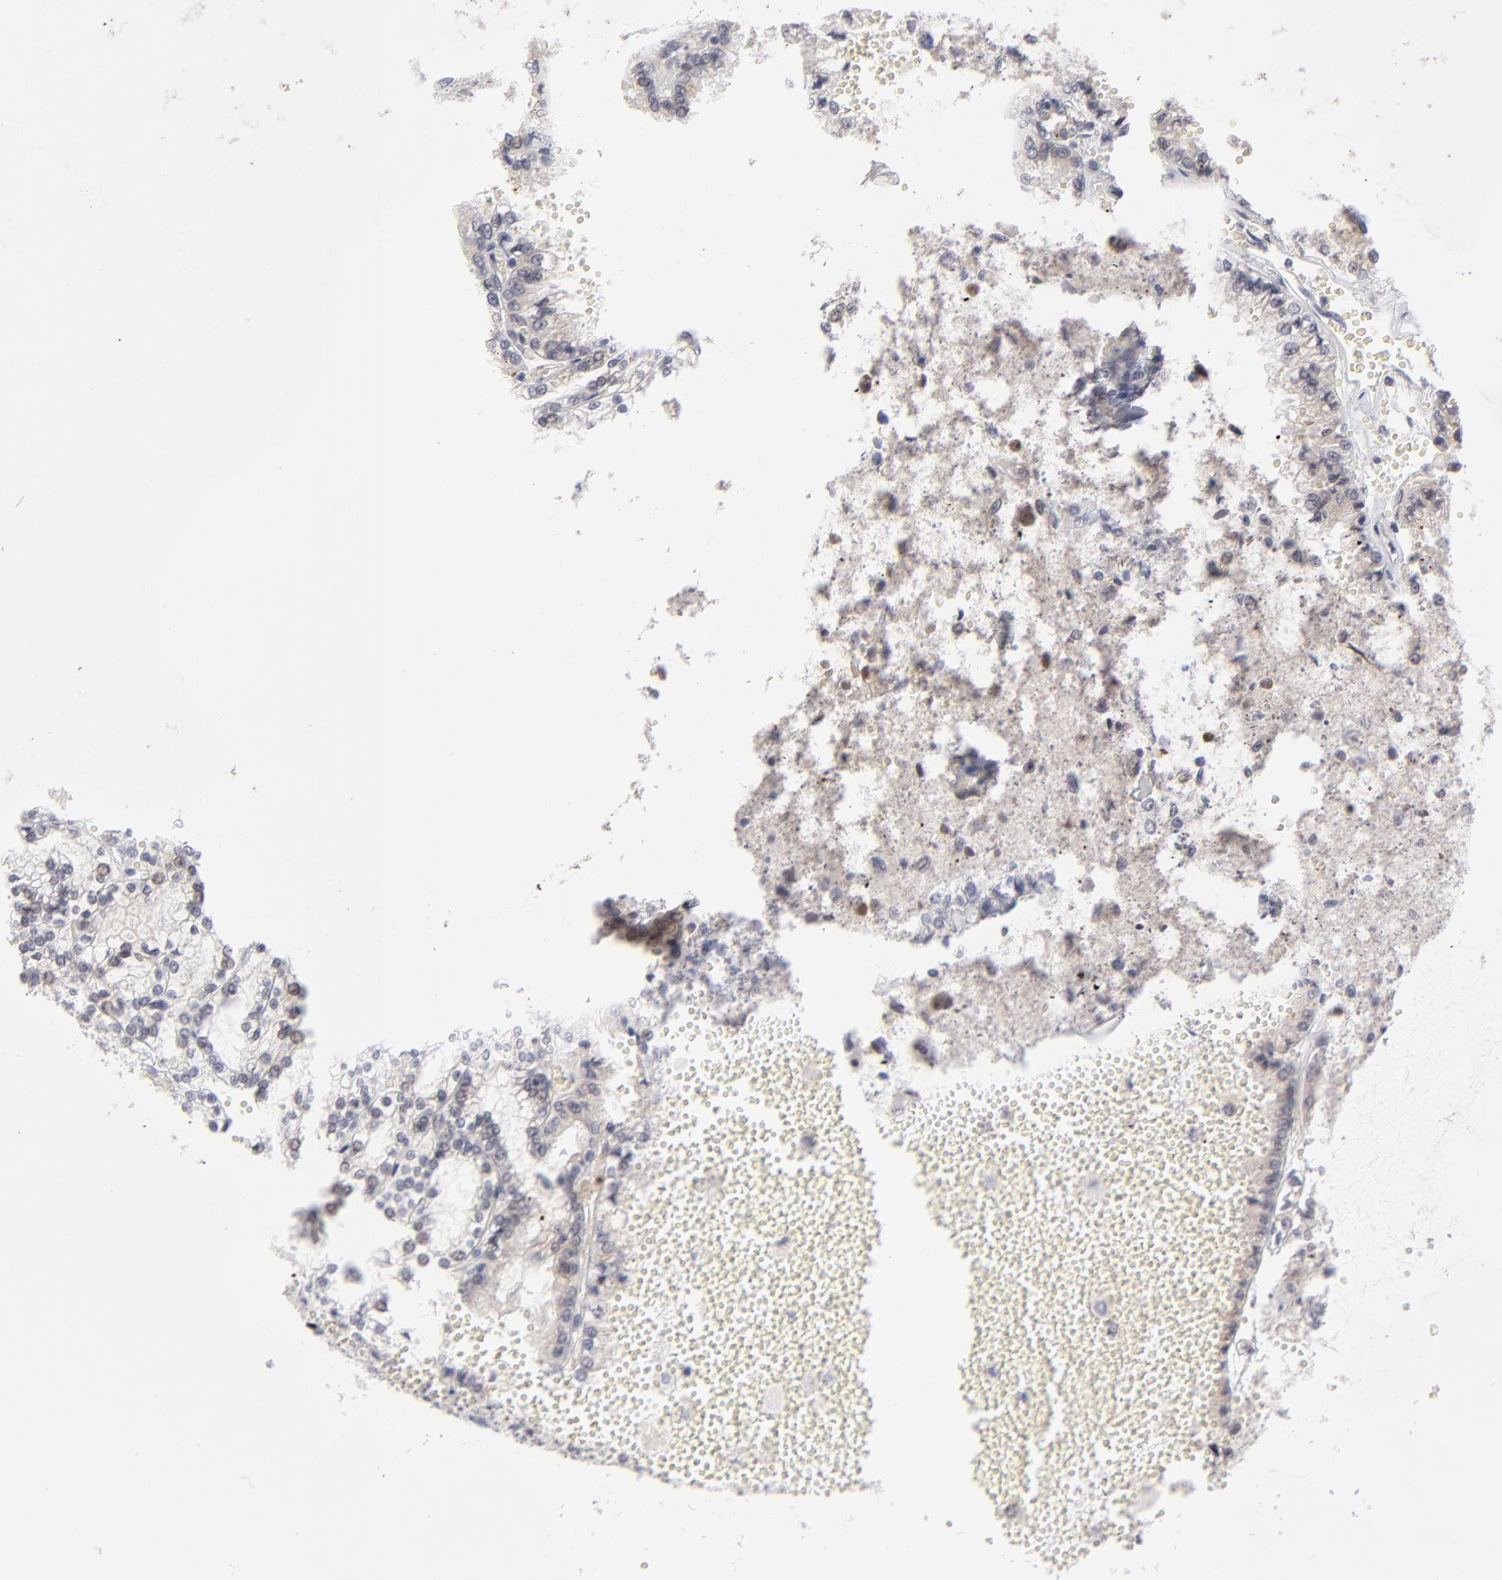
{"staining": {"intensity": "weak", "quantity": "<25%", "location": "cytoplasmic/membranous"}, "tissue": "renal cancer", "cell_type": "Tumor cells", "image_type": "cancer", "snomed": [{"axis": "morphology", "description": "Adenocarcinoma, NOS"}, {"axis": "topography", "description": "Kidney"}], "caption": "A histopathology image of human renal adenocarcinoma is negative for staining in tumor cells. (DAB (3,3'-diaminobenzidine) IHC visualized using brightfield microscopy, high magnification).", "gene": "NBN", "patient": {"sex": "female", "age": 56}}